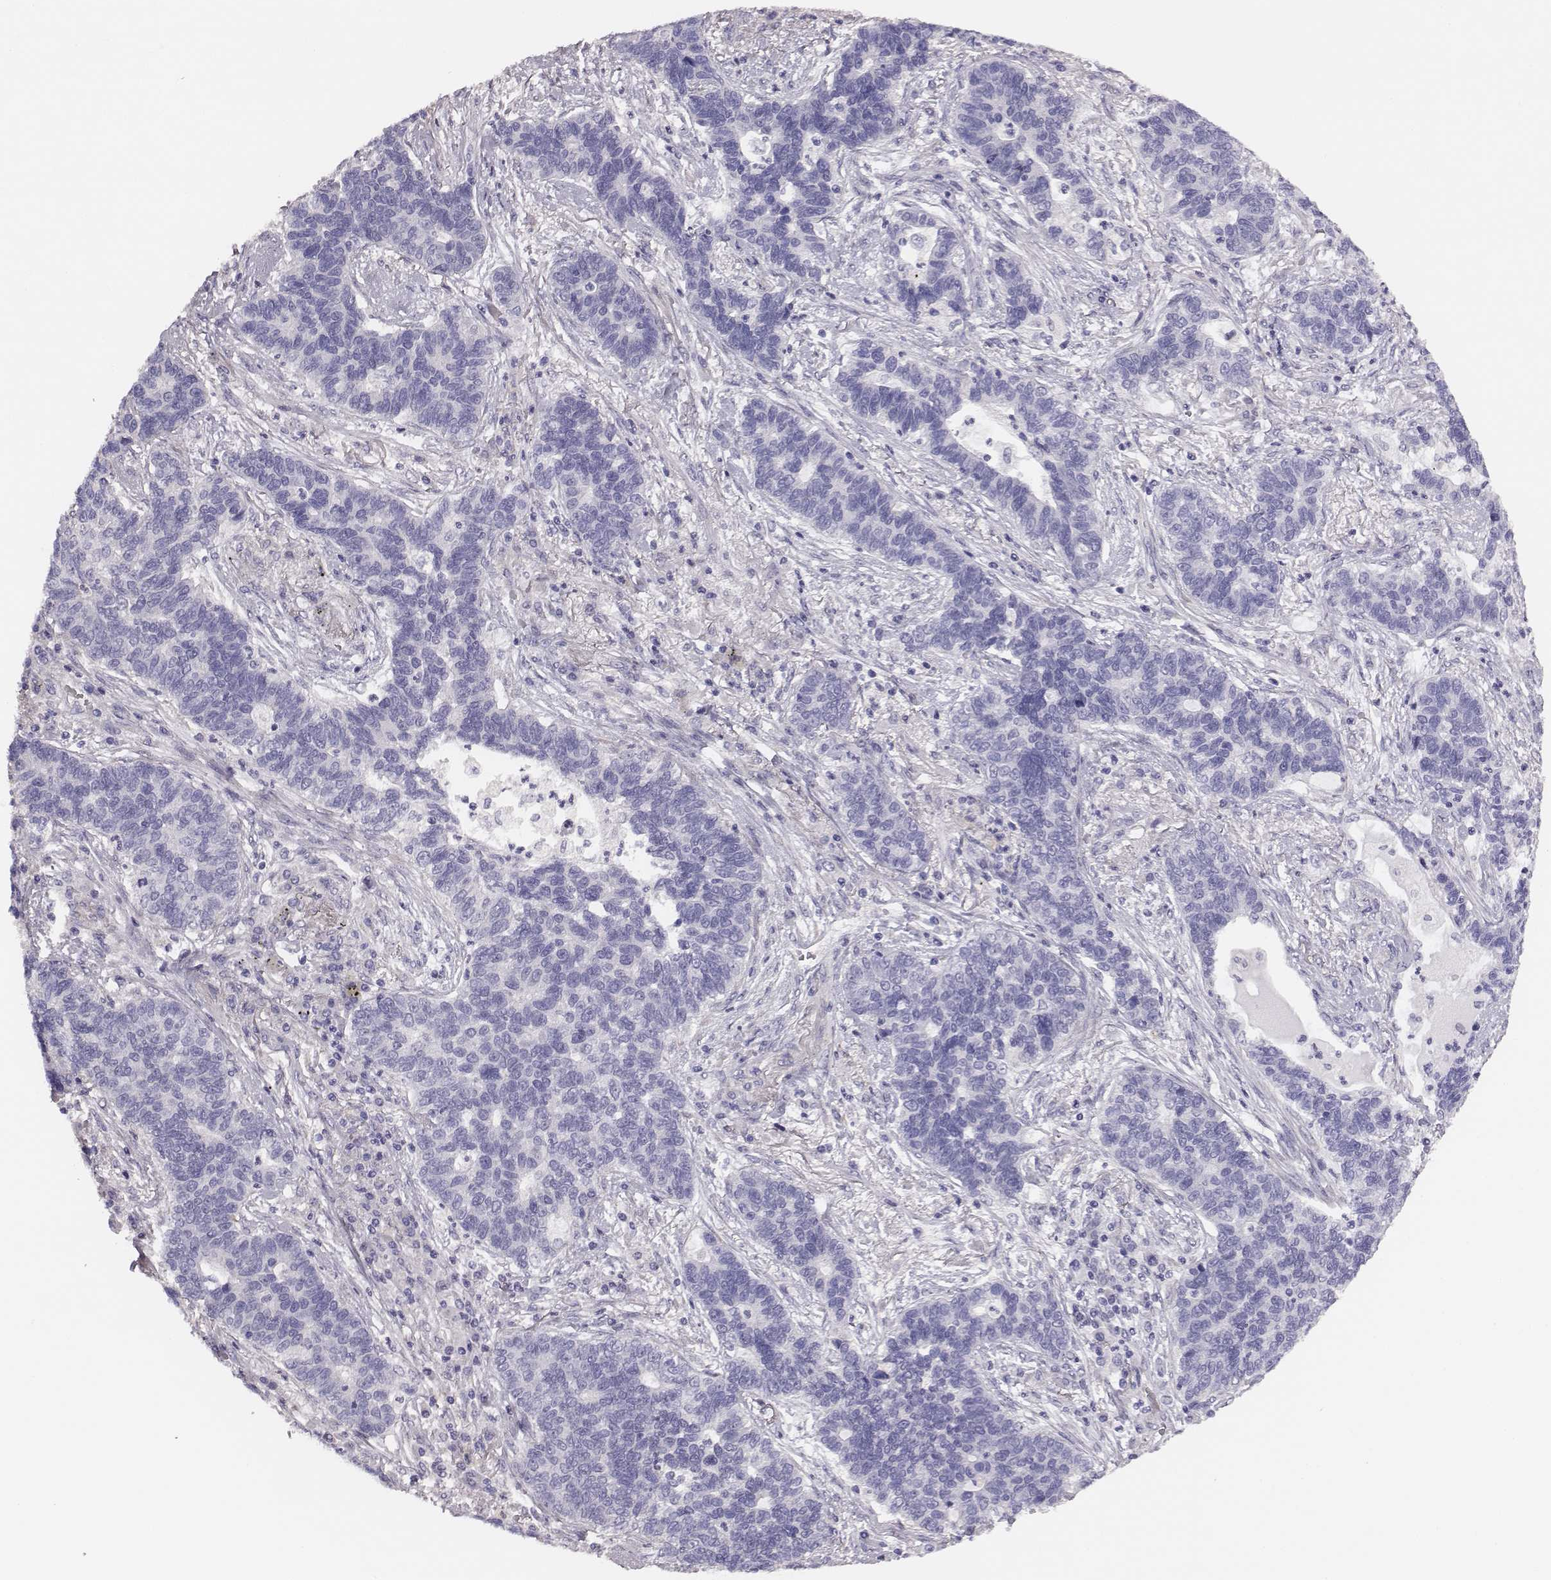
{"staining": {"intensity": "negative", "quantity": "none", "location": "none"}, "tissue": "lung cancer", "cell_type": "Tumor cells", "image_type": "cancer", "snomed": [{"axis": "morphology", "description": "Adenocarcinoma, NOS"}, {"axis": "topography", "description": "Lung"}], "caption": "The histopathology image shows no staining of tumor cells in lung cancer.", "gene": "GUCA1A", "patient": {"sex": "female", "age": 57}}